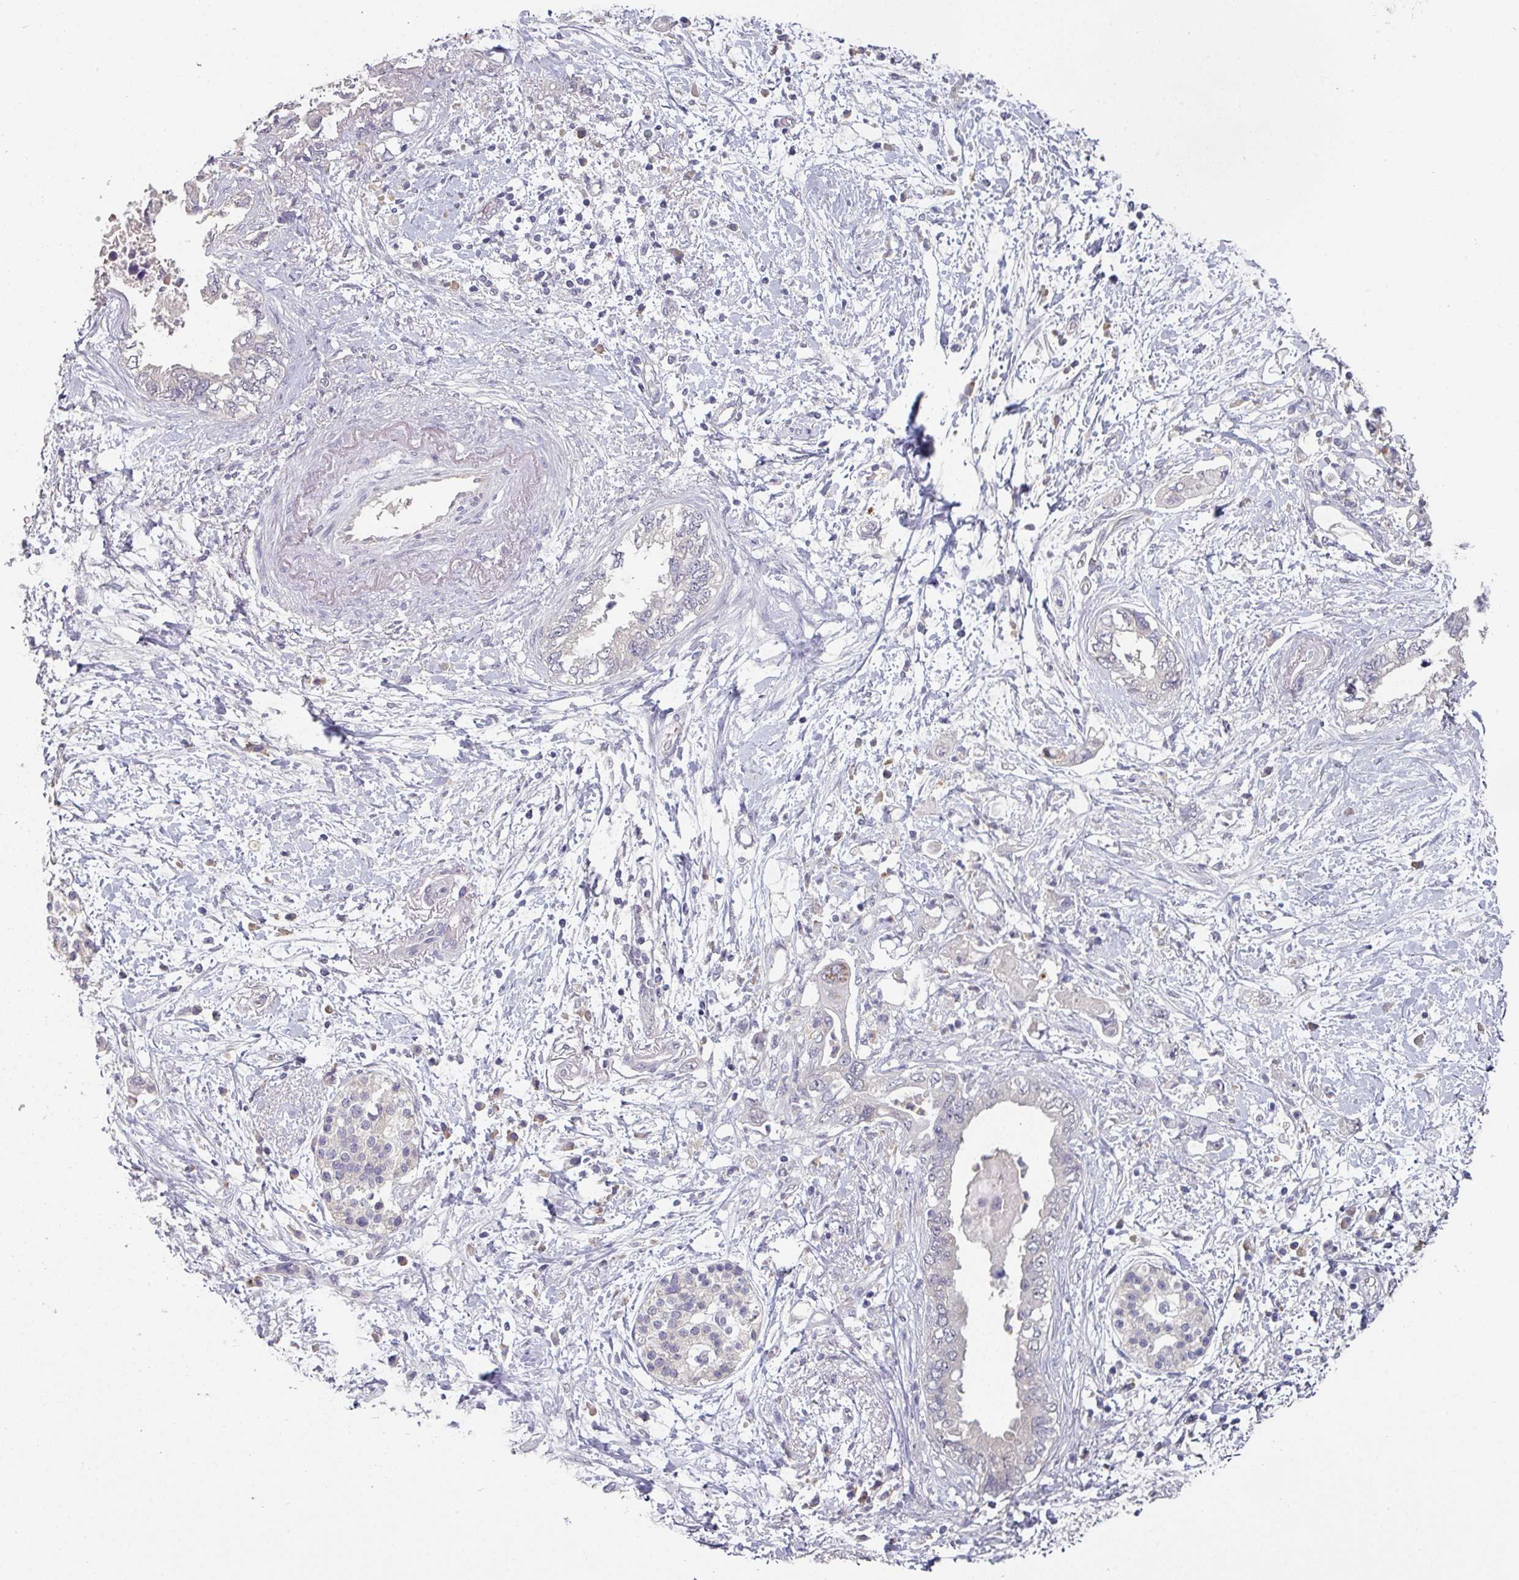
{"staining": {"intensity": "negative", "quantity": "none", "location": "none"}, "tissue": "pancreatic cancer", "cell_type": "Tumor cells", "image_type": "cancer", "snomed": [{"axis": "morphology", "description": "Adenocarcinoma, NOS"}, {"axis": "topography", "description": "Pancreas"}], "caption": "Pancreatic cancer was stained to show a protein in brown. There is no significant positivity in tumor cells.", "gene": "PRAMEF8", "patient": {"sex": "female", "age": 73}}